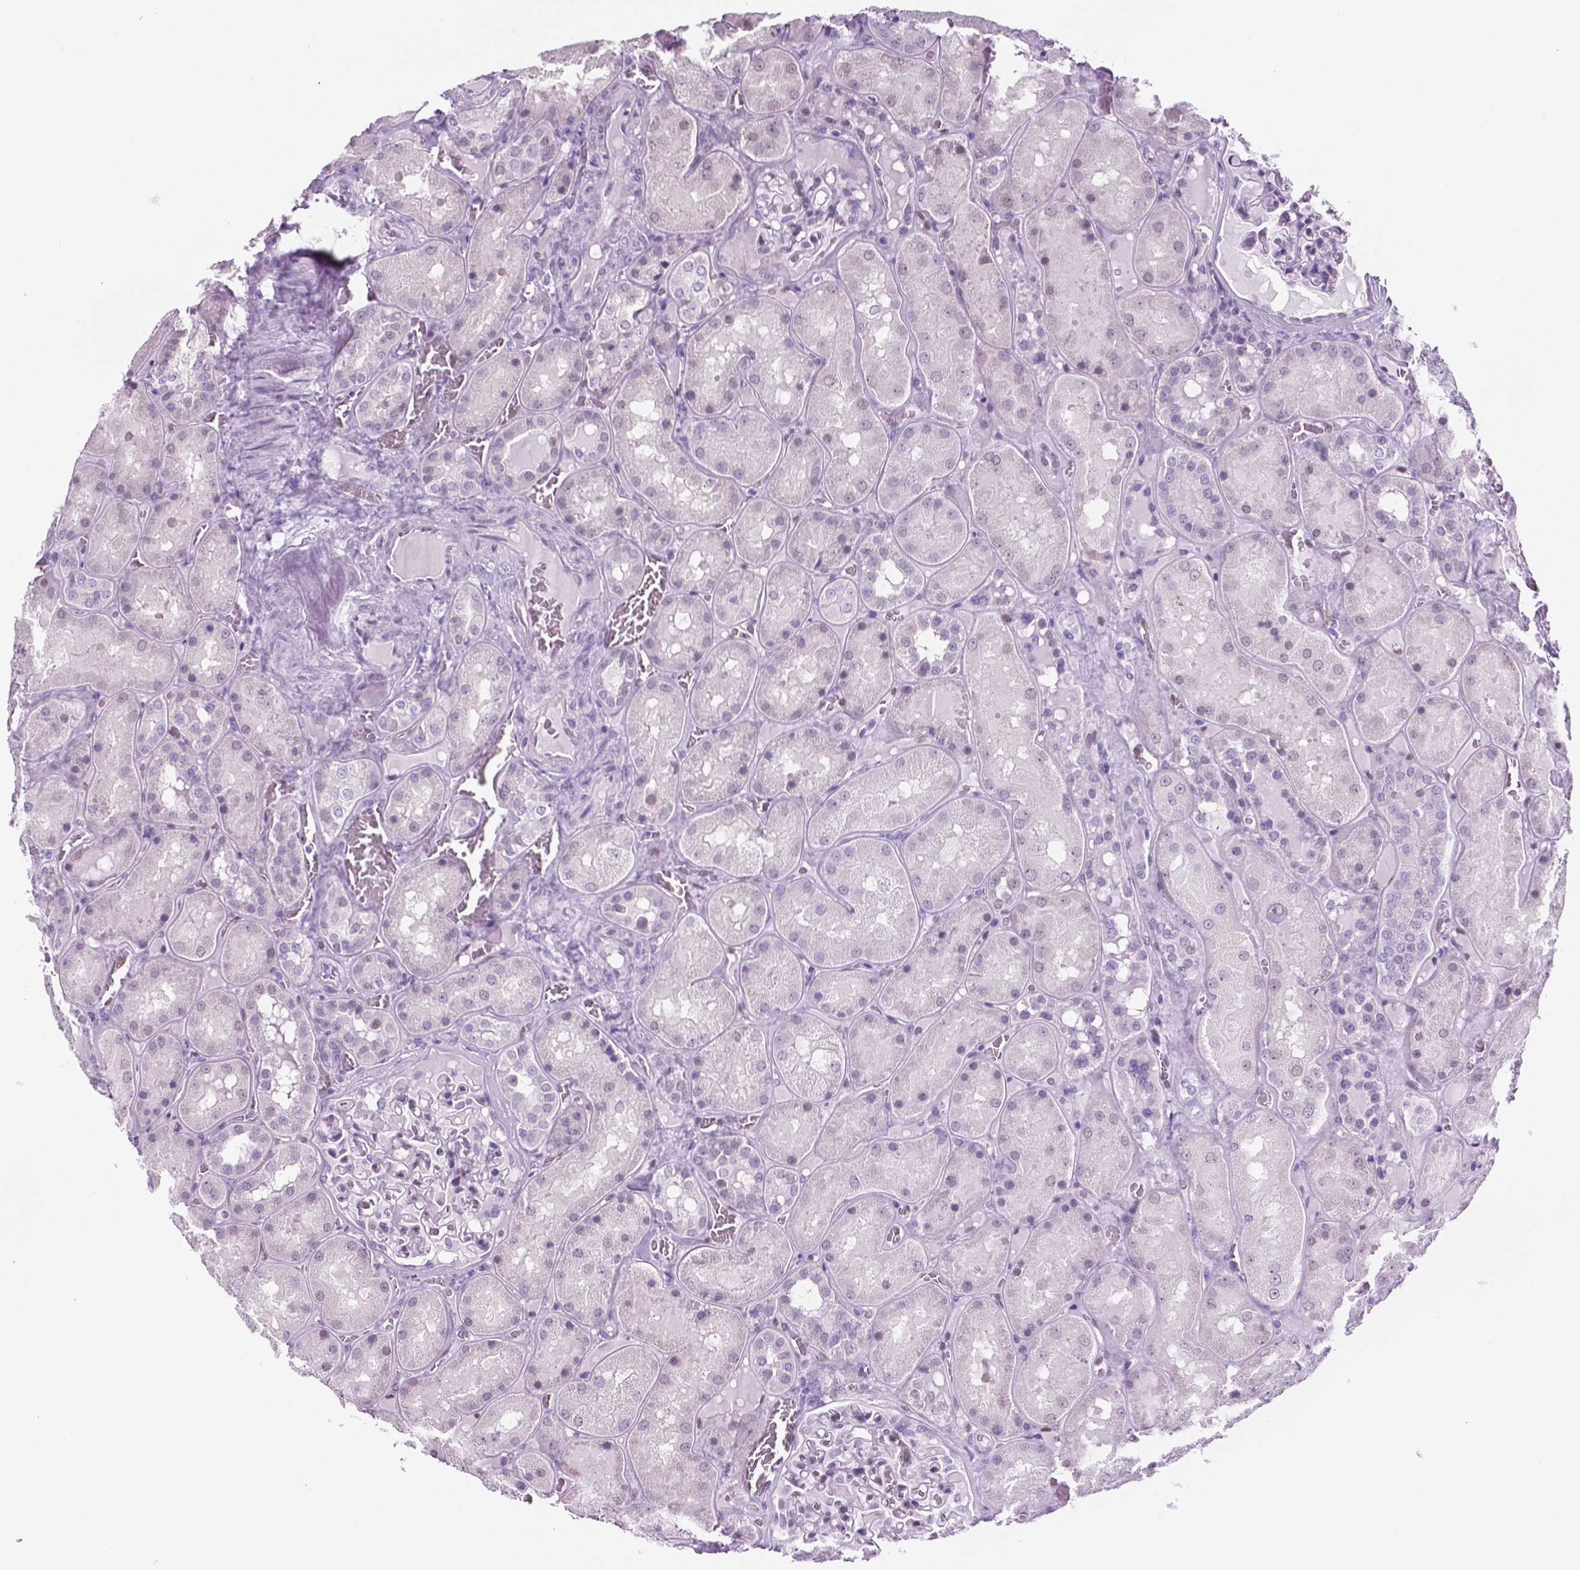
{"staining": {"intensity": "negative", "quantity": "none", "location": "none"}, "tissue": "kidney", "cell_type": "Cells in glomeruli", "image_type": "normal", "snomed": [{"axis": "morphology", "description": "Normal tissue, NOS"}, {"axis": "topography", "description": "Kidney"}], "caption": "High power microscopy image of an immunohistochemistry (IHC) histopathology image of normal kidney, revealing no significant positivity in cells in glomeruli.", "gene": "TMEM210", "patient": {"sex": "male", "age": 73}}